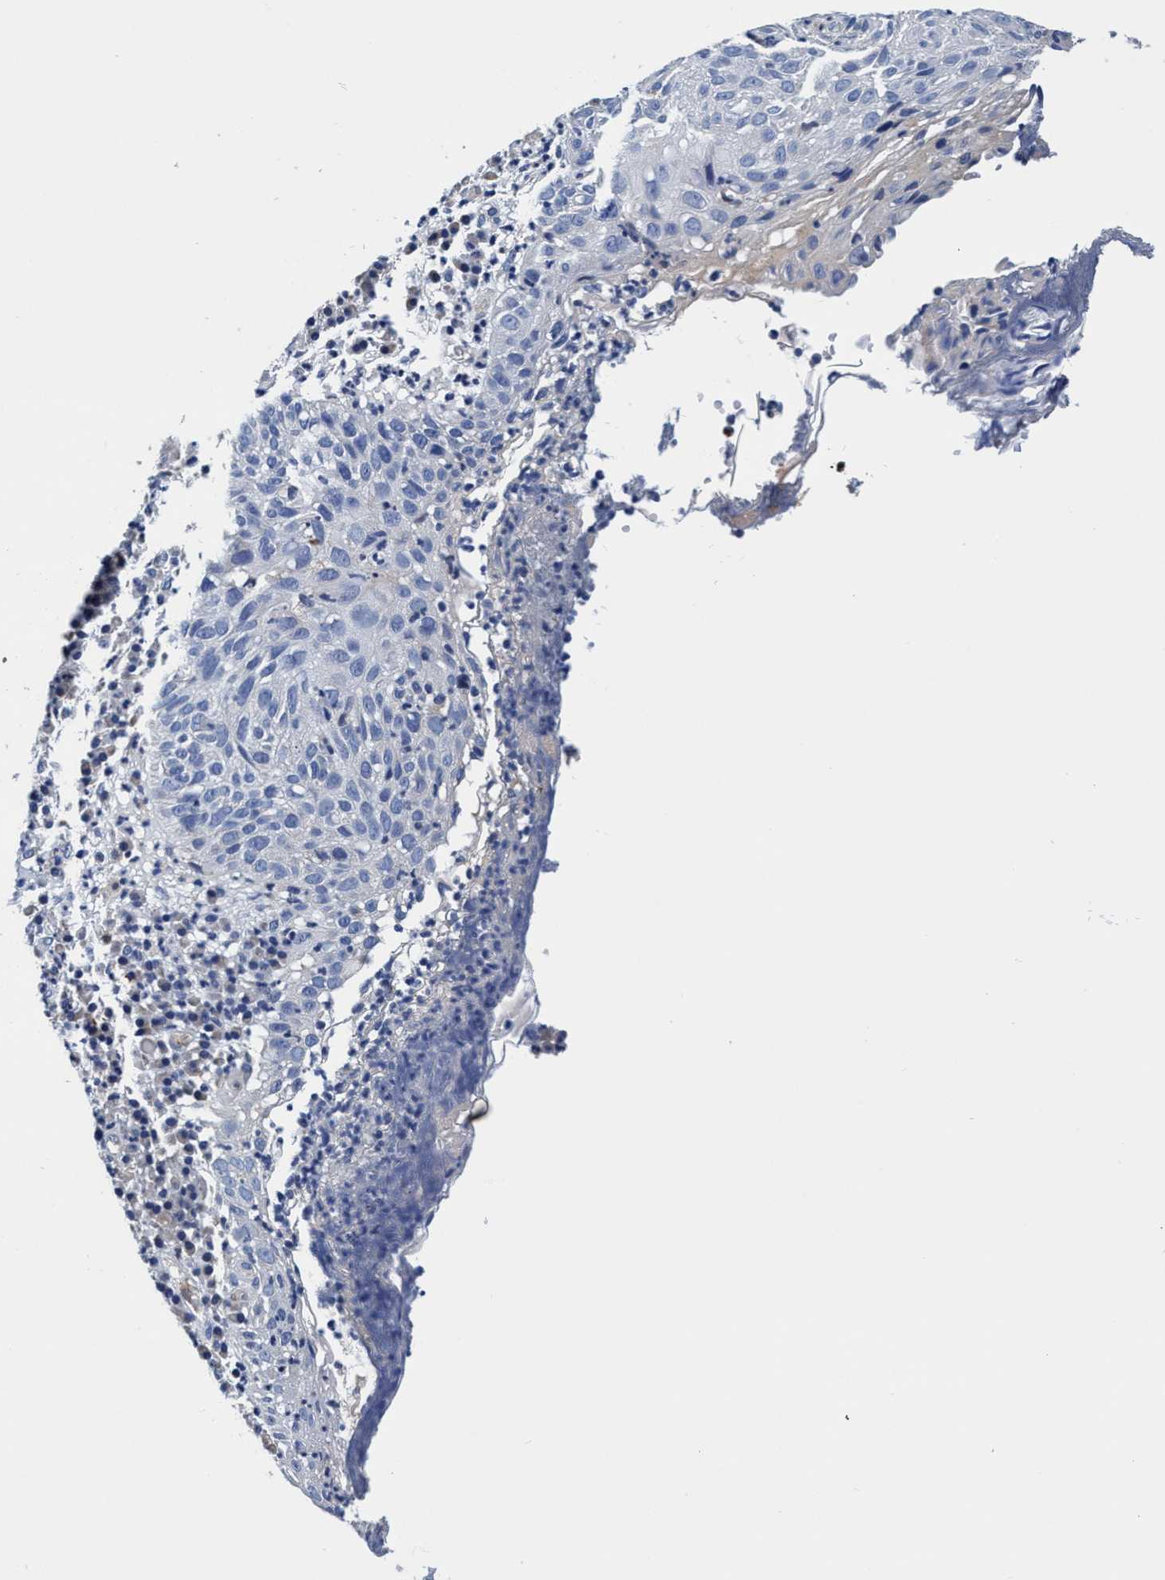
{"staining": {"intensity": "negative", "quantity": "none", "location": "none"}, "tissue": "skin cancer", "cell_type": "Tumor cells", "image_type": "cancer", "snomed": [{"axis": "morphology", "description": "Squamous cell carcinoma in situ, NOS"}, {"axis": "morphology", "description": "Squamous cell carcinoma, NOS"}, {"axis": "topography", "description": "Skin"}], "caption": "Squamous cell carcinoma (skin) was stained to show a protein in brown. There is no significant staining in tumor cells.", "gene": "UBALD2", "patient": {"sex": "male", "age": 93}}